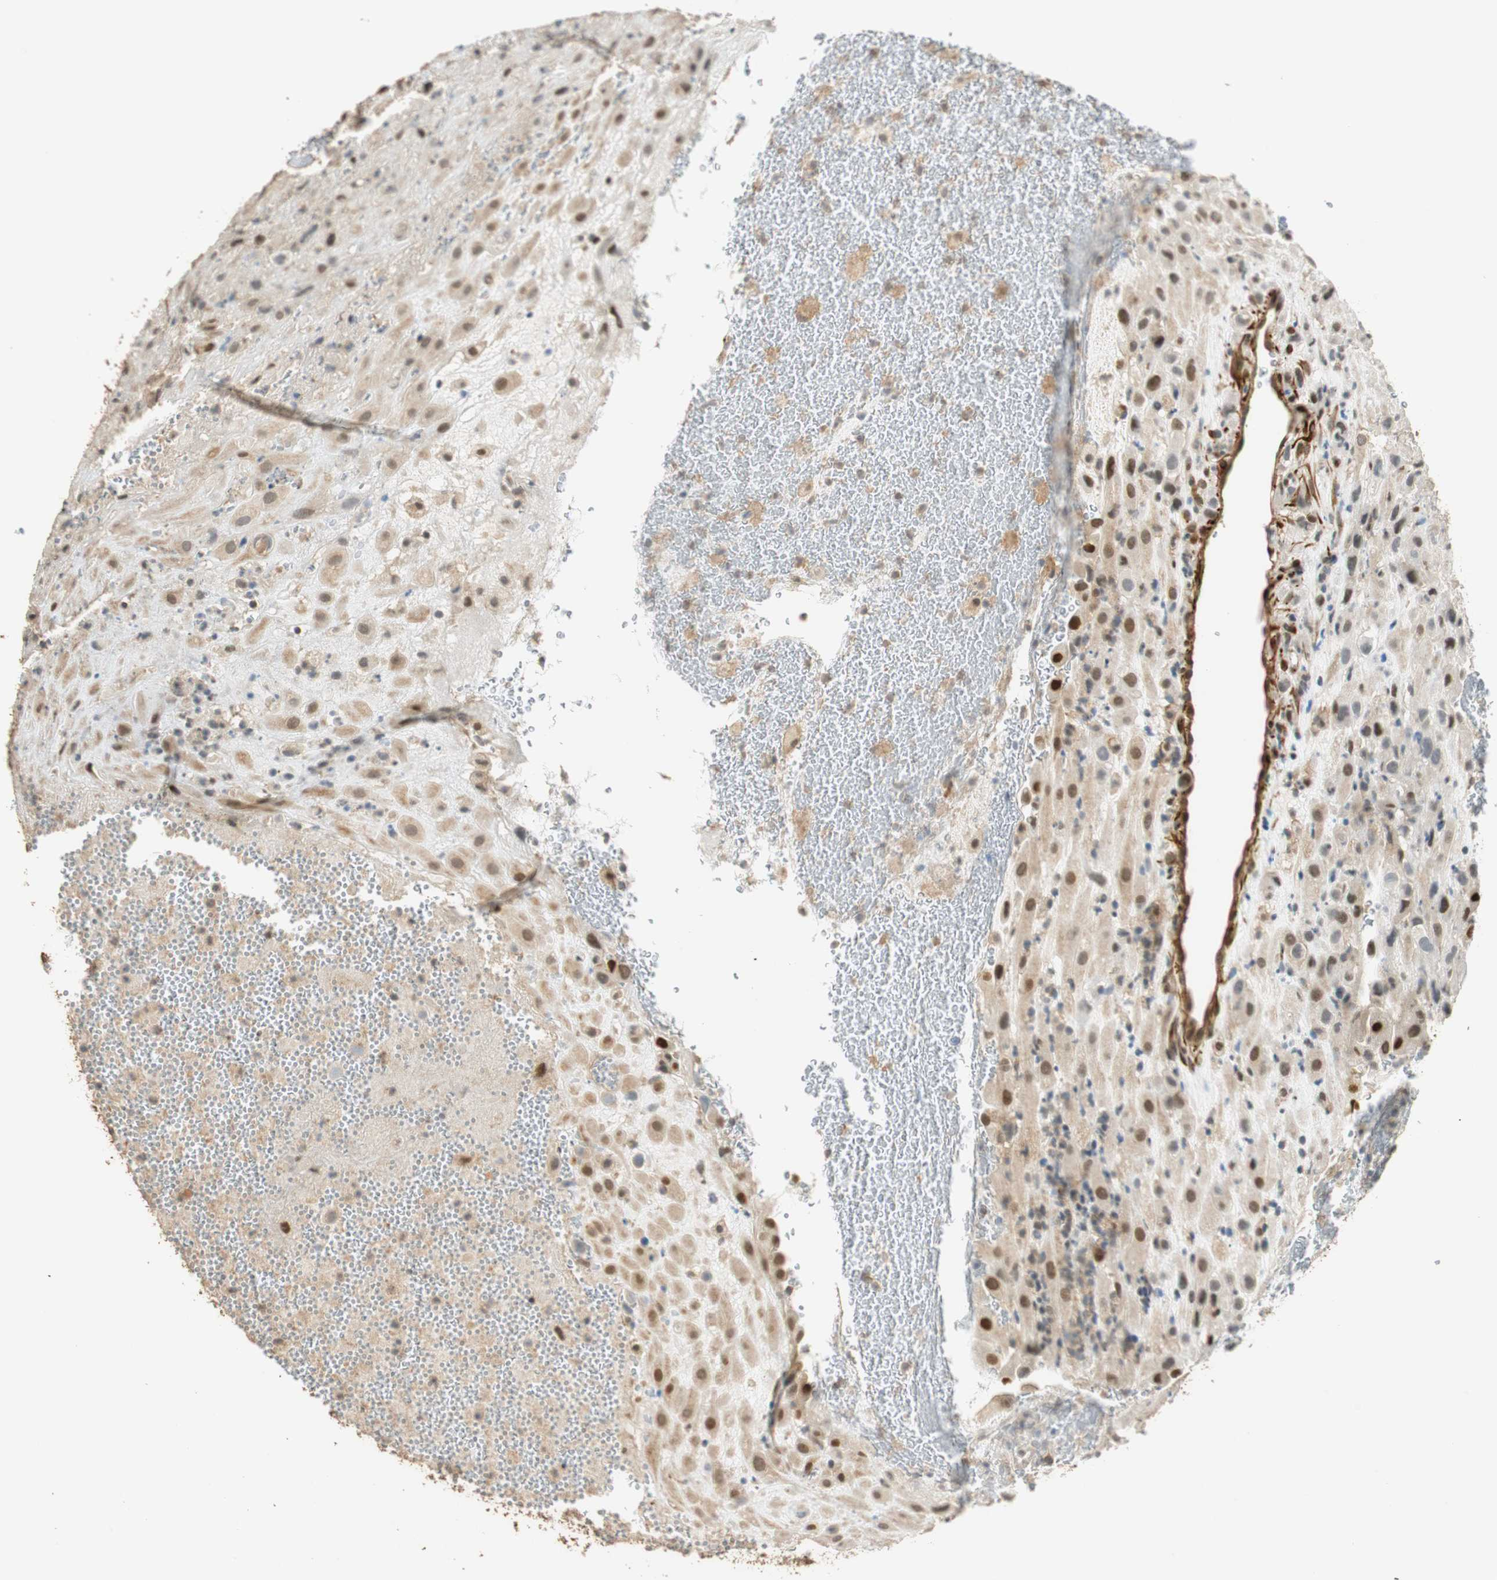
{"staining": {"intensity": "weak", "quantity": ">75%", "location": "cytoplasmic/membranous,nuclear"}, "tissue": "placenta", "cell_type": "Decidual cells", "image_type": "normal", "snomed": [{"axis": "morphology", "description": "Normal tissue, NOS"}, {"axis": "topography", "description": "Placenta"}], "caption": "The micrograph reveals immunohistochemical staining of benign placenta. There is weak cytoplasmic/membranous,nuclear positivity is identified in about >75% of decidual cells.", "gene": "NES", "patient": {"sex": "female", "age": 19}}